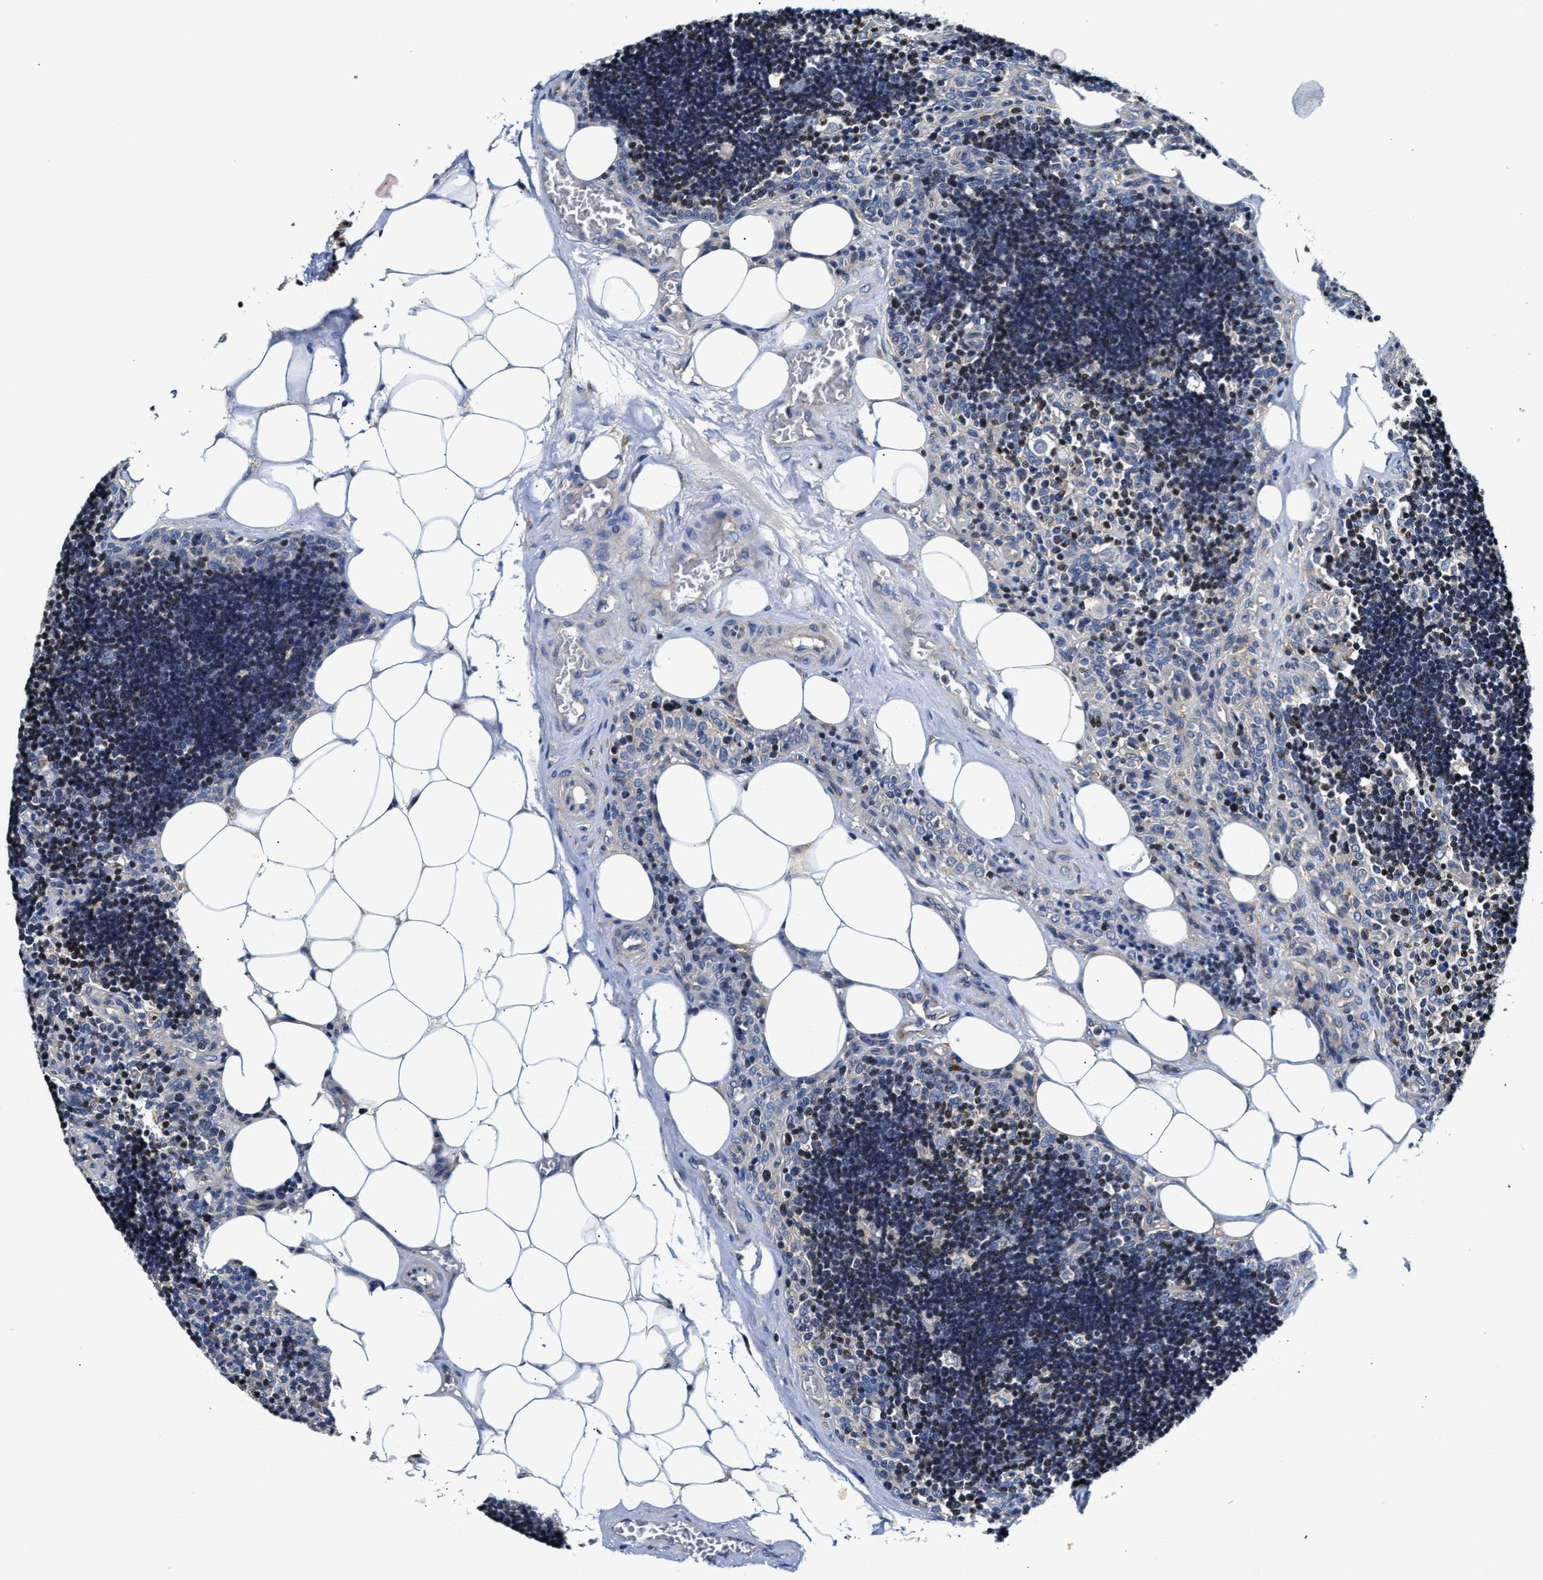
{"staining": {"intensity": "weak", "quantity": "25%-75%", "location": "cytoplasmic/membranous"}, "tissue": "lymph node", "cell_type": "Germinal center cells", "image_type": "normal", "snomed": [{"axis": "morphology", "description": "Normal tissue, NOS"}, {"axis": "topography", "description": "Lymph node"}], "caption": "IHC (DAB (3,3'-diaminobenzidine)) staining of normal lymph node exhibits weak cytoplasmic/membranous protein staining in approximately 25%-75% of germinal center cells. The protein of interest is stained brown, and the nuclei are stained in blue (DAB IHC with brightfield microscopy, high magnification).", "gene": "TEX2", "patient": {"sex": "male", "age": 33}}